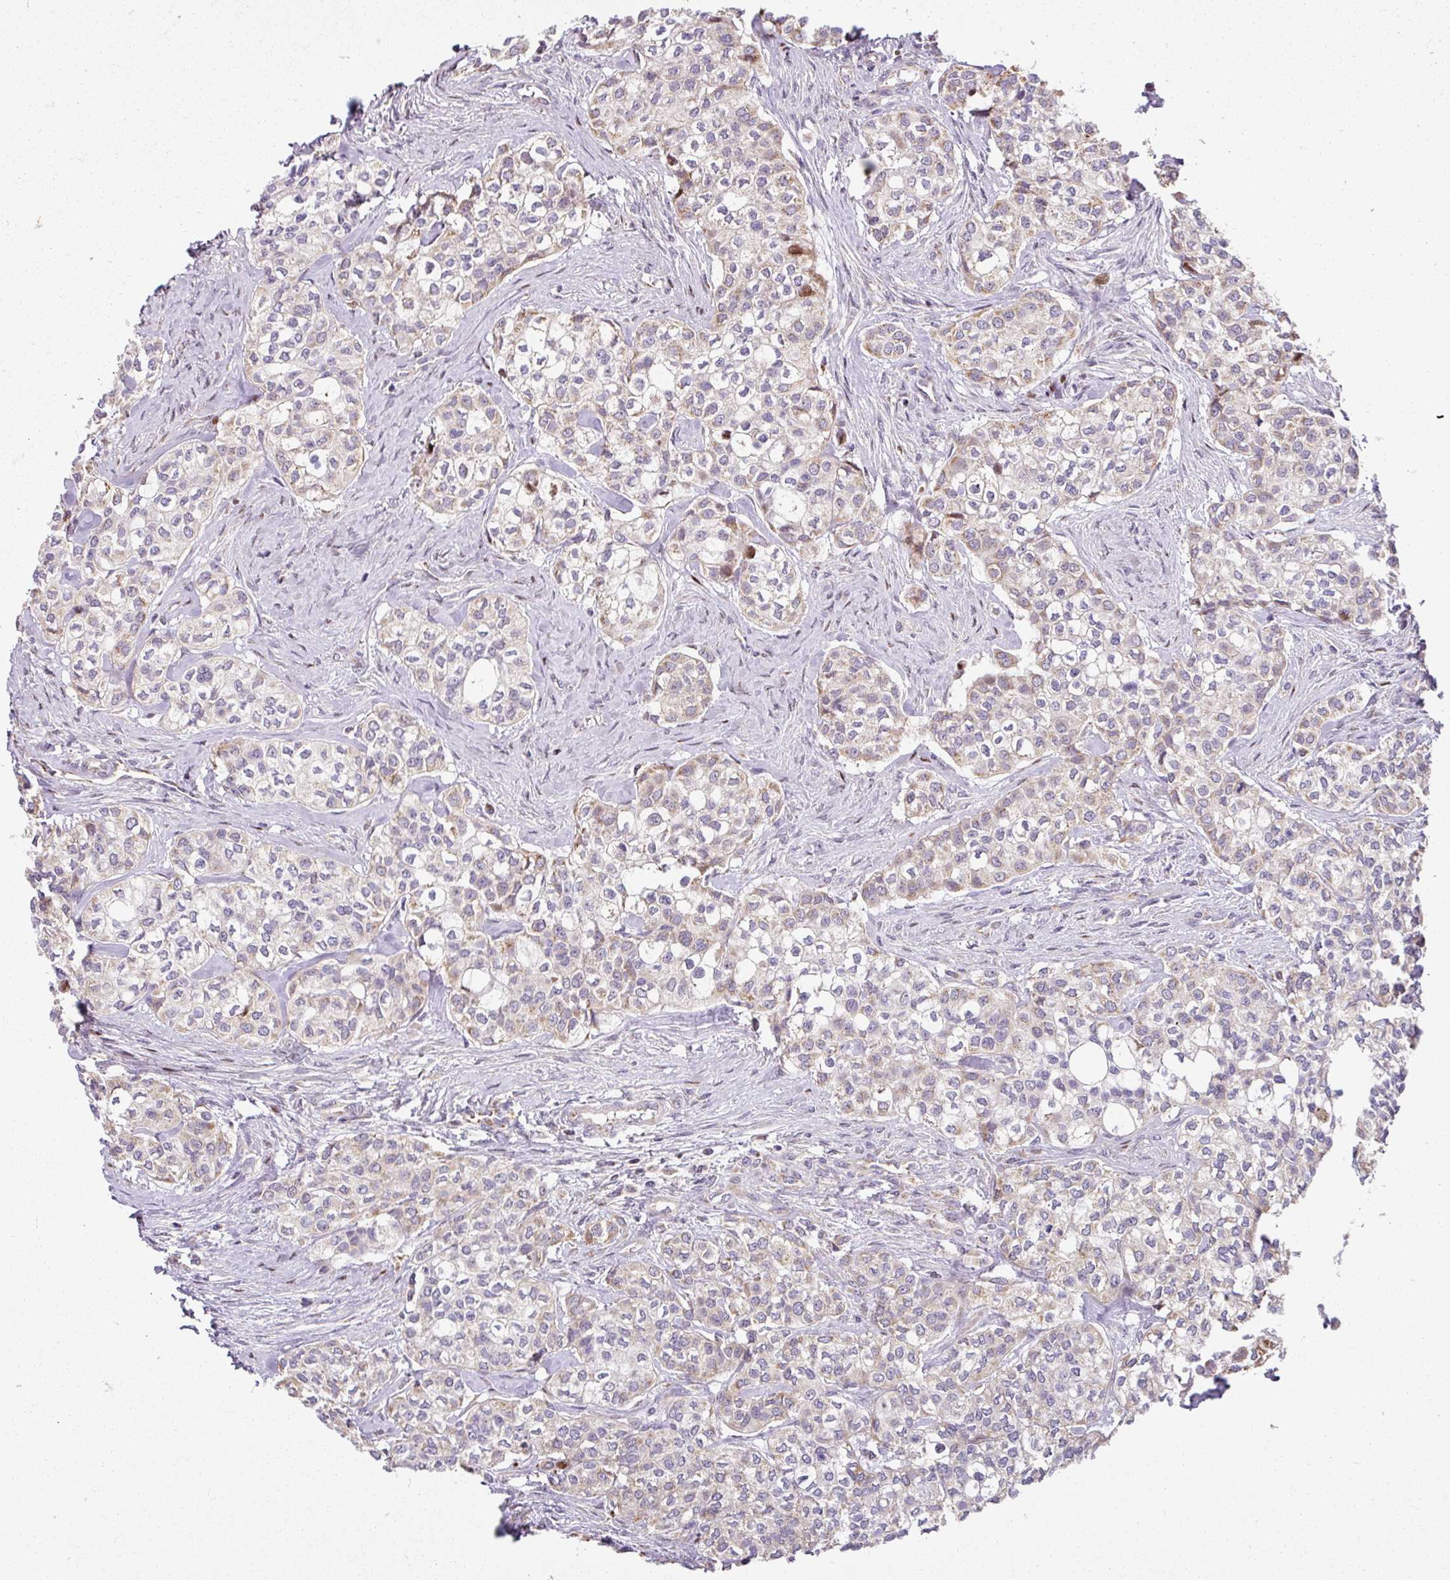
{"staining": {"intensity": "moderate", "quantity": "<25%", "location": "cytoplasmic/membranous"}, "tissue": "head and neck cancer", "cell_type": "Tumor cells", "image_type": "cancer", "snomed": [{"axis": "morphology", "description": "Adenocarcinoma, NOS"}, {"axis": "topography", "description": "Head-Neck"}], "caption": "IHC of adenocarcinoma (head and neck) displays low levels of moderate cytoplasmic/membranous expression in about <25% of tumor cells.", "gene": "SARS2", "patient": {"sex": "male", "age": 81}}